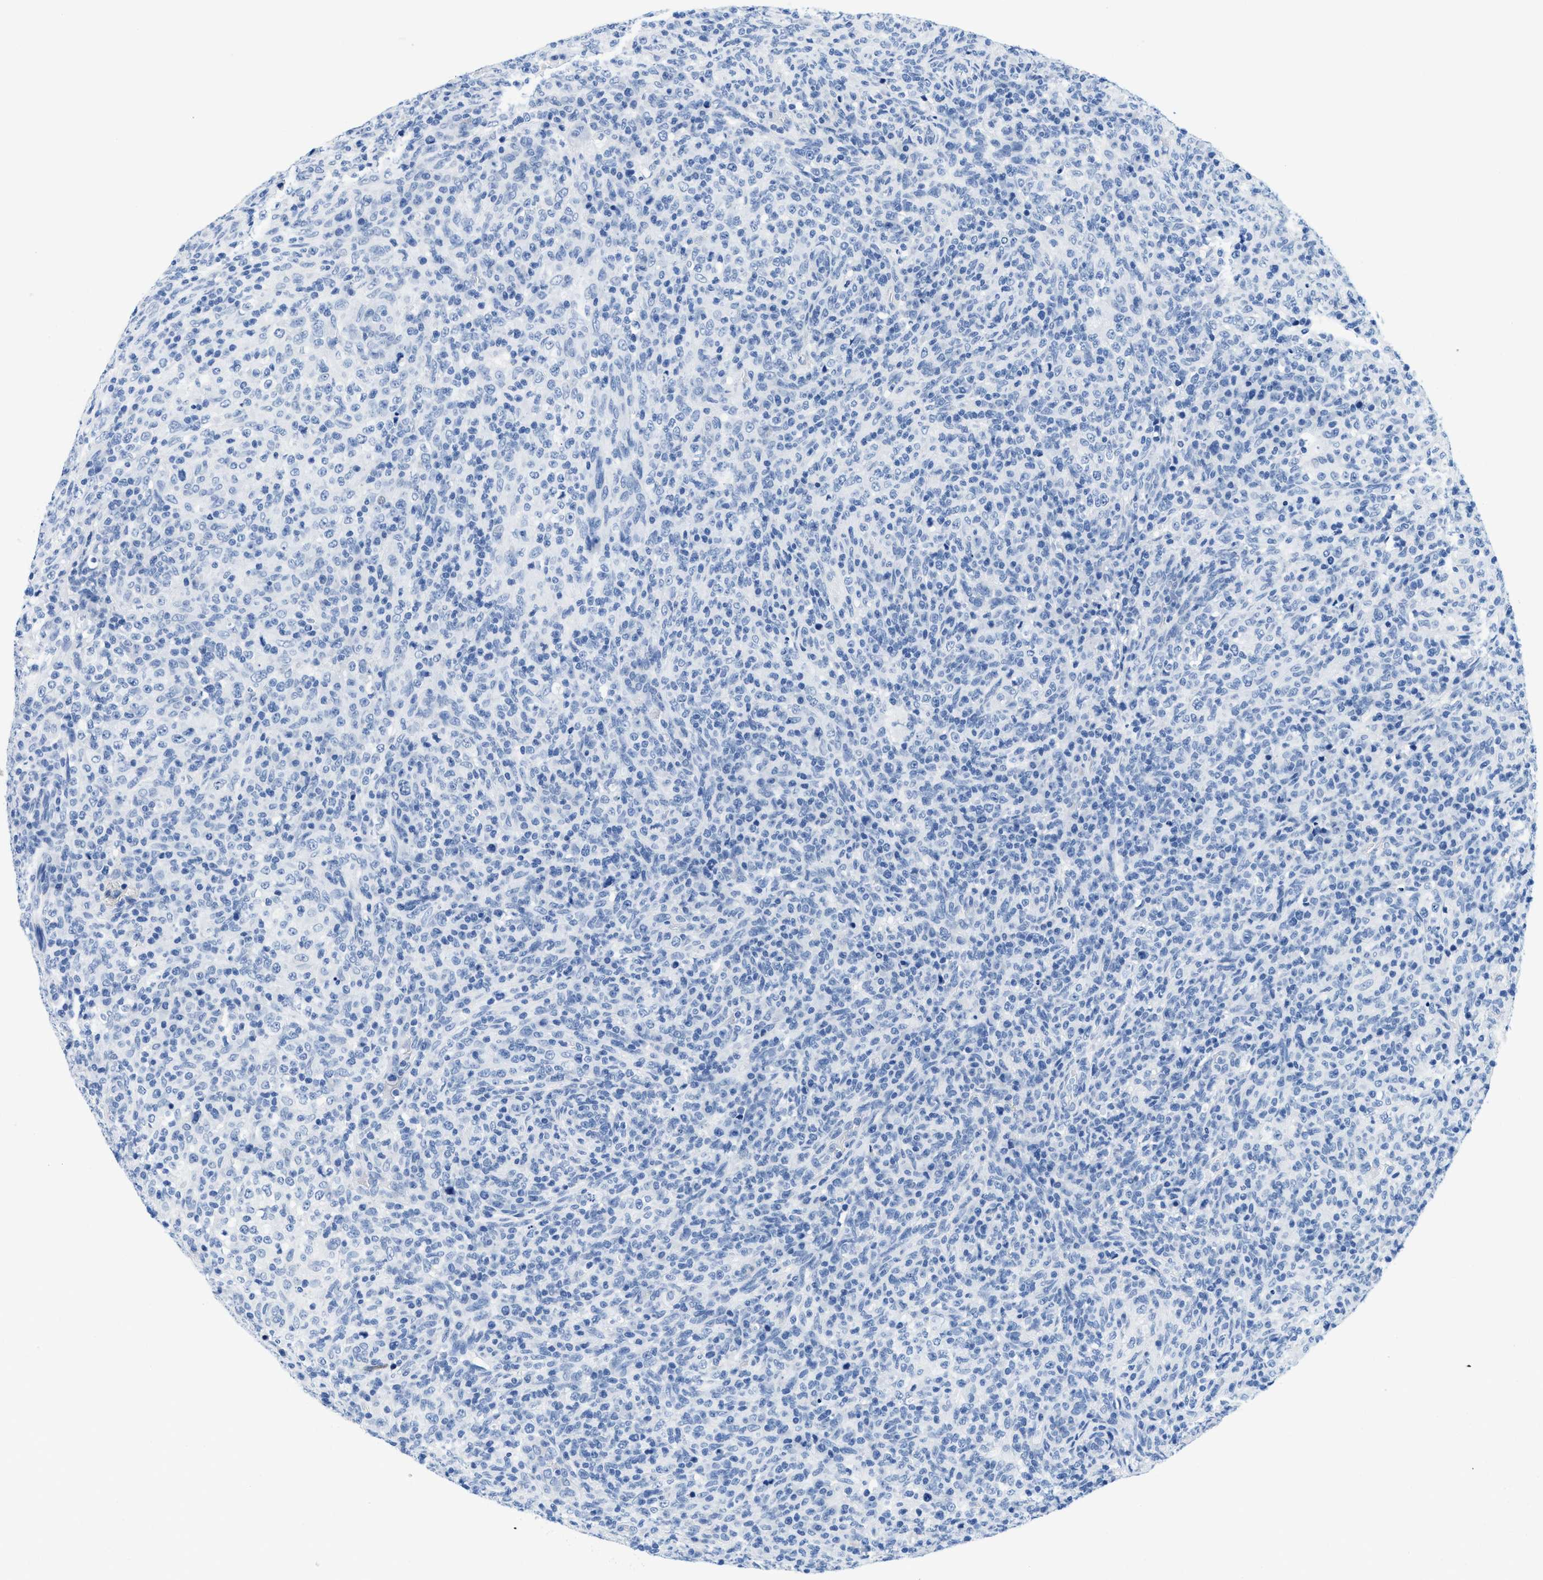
{"staining": {"intensity": "negative", "quantity": "none", "location": "none"}, "tissue": "lymphoma", "cell_type": "Tumor cells", "image_type": "cancer", "snomed": [{"axis": "morphology", "description": "Malignant lymphoma, non-Hodgkin's type, High grade"}, {"axis": "topography", "description": "Lymph node"}], "caption": "This is an immunohistochemistry (IHC) micrograph of human lymphoma. There is no positivity in tumor cells.", "gene": "GSN", "patient": {"sex": "female", "age": 76}}